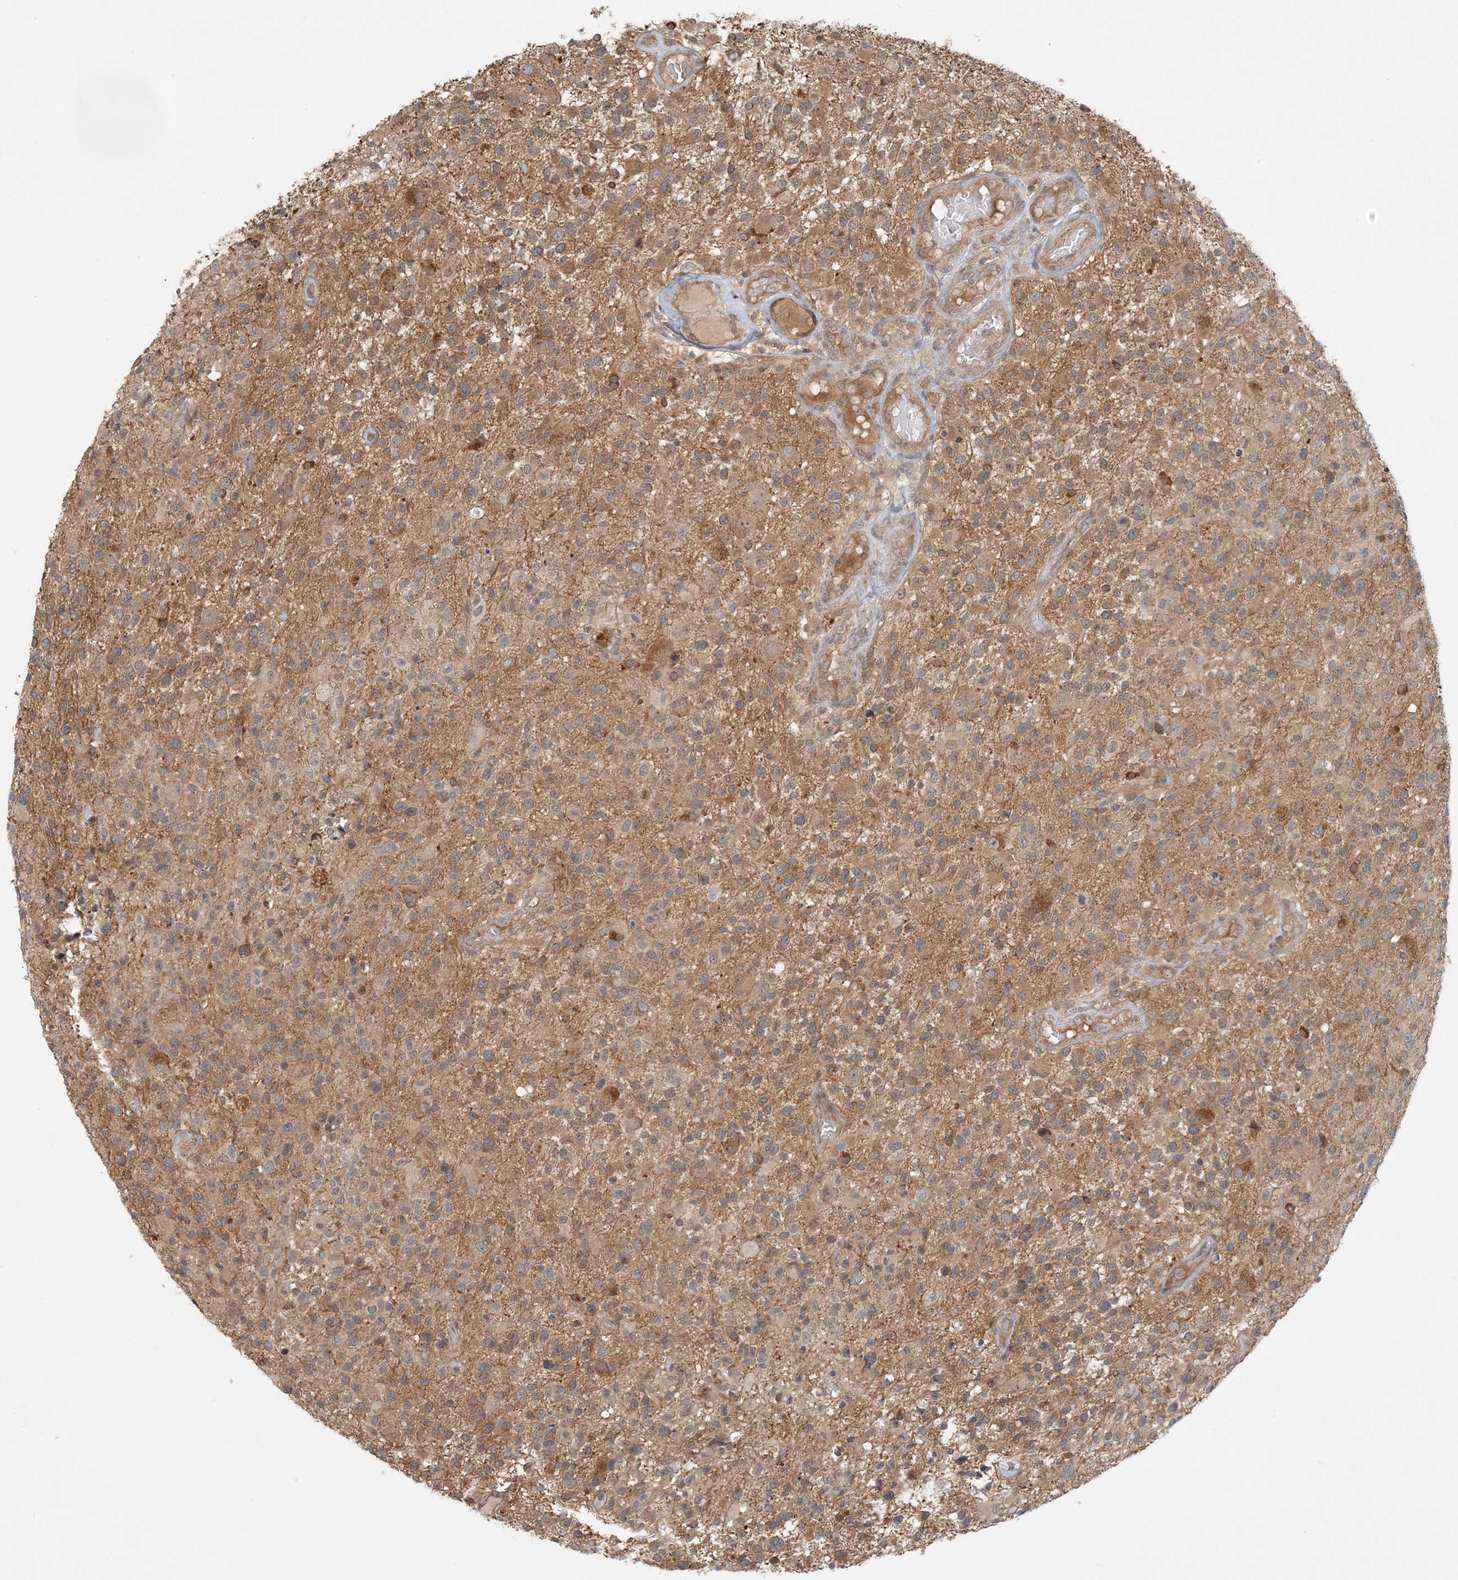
{"staining": {"intensity": "moderate", "quantity": ">75%", "location": "cytoplasmic/membranous"}, "tissue": "glioma", "cell_type": "Tumor cells", "image_type": "cancer", "snomed": [{"axis": "morphology", "description": "Glioma, malignant, High grade"}, {"axis": "morphology", "description": "Glioblastoma, NOS"}, {"axis": "topography", "description": "Brain"}], "caption": "Moderate cytoplasmic/membranous staining is appreciated in about >75% of tumor cells in glioblastoma.", "gene": "OBI1", "patient": {"sex": "male", "age": 60}}